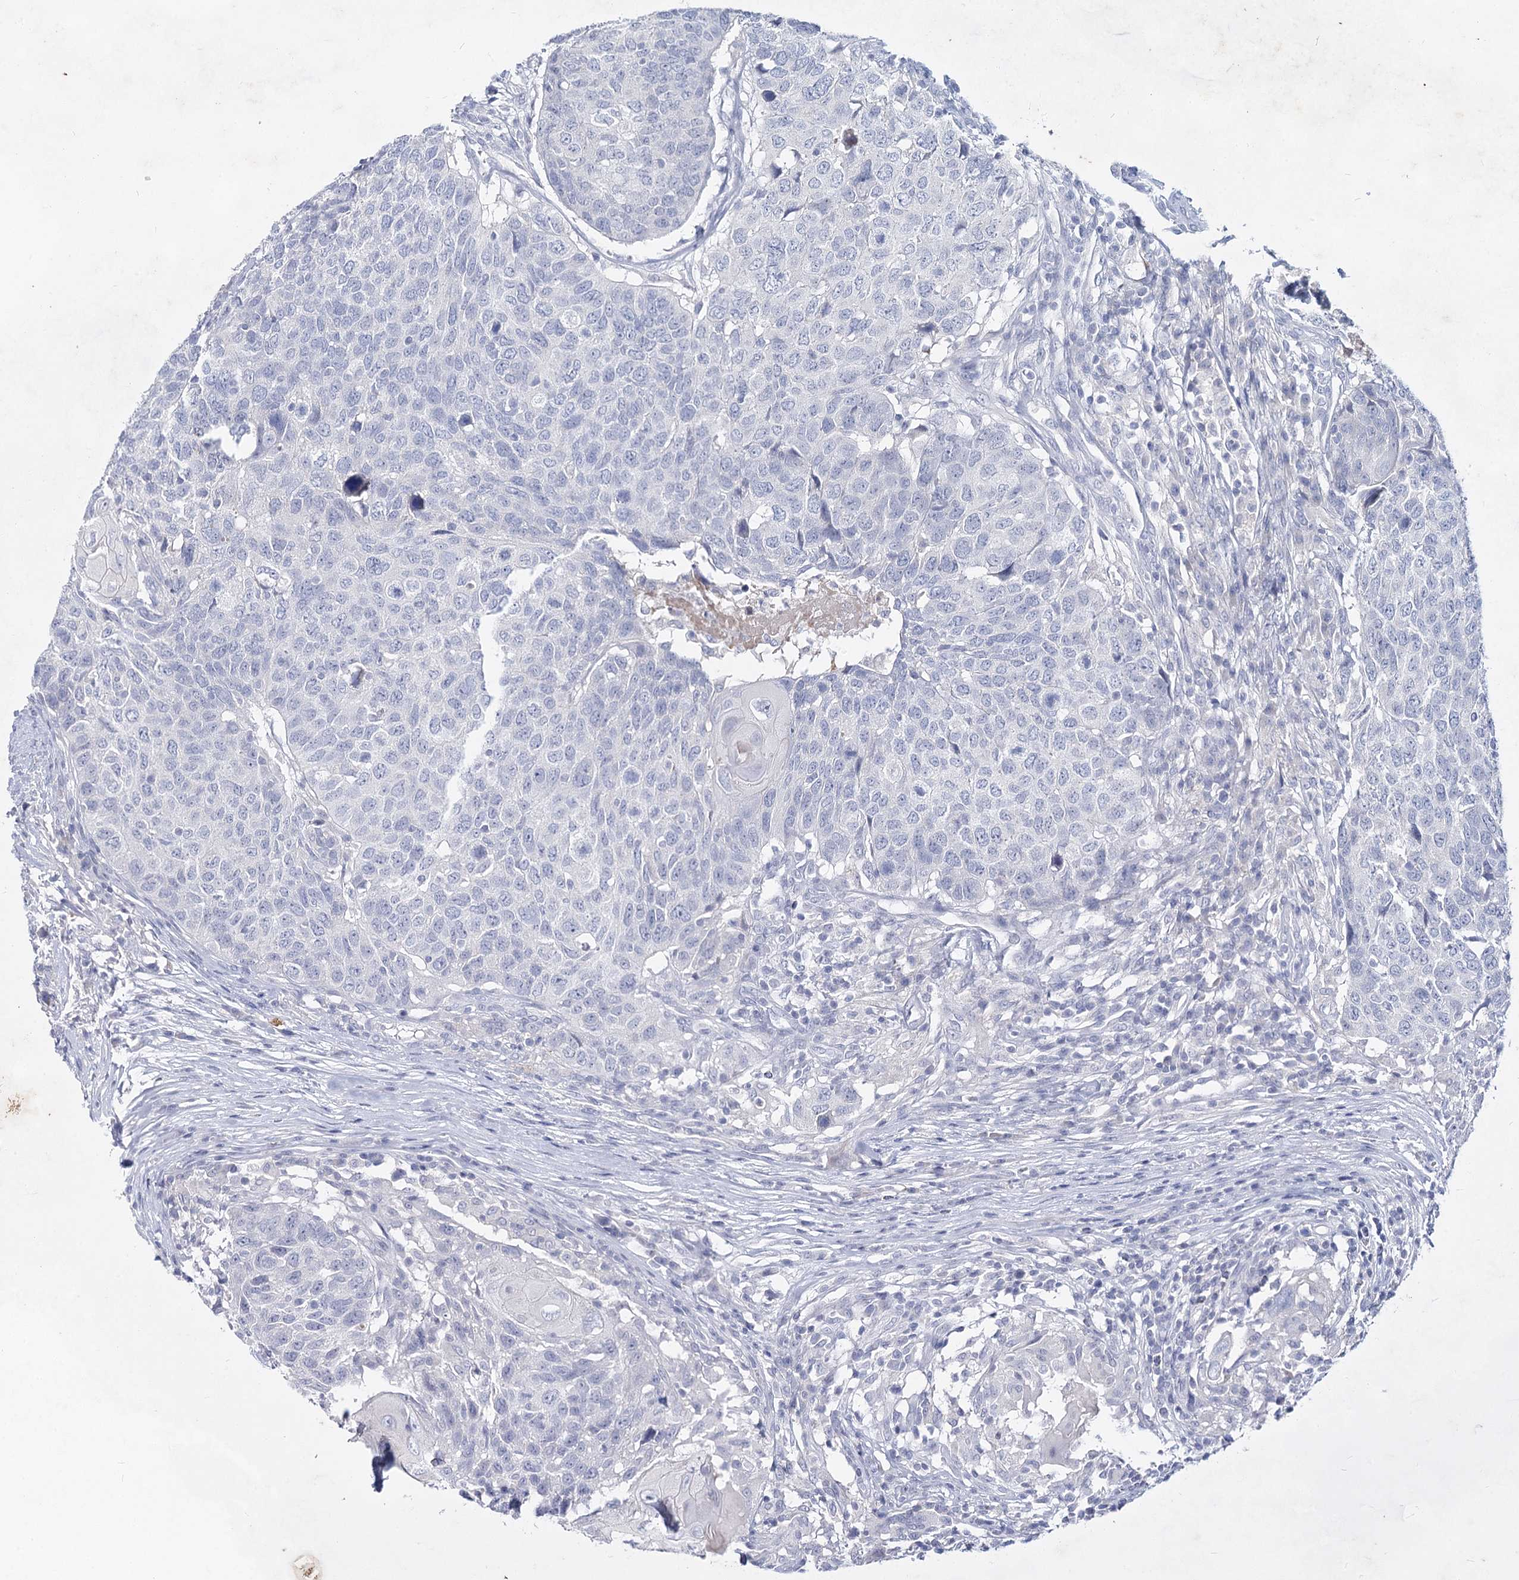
{"staining": {"intensity": "negative", "quantity": "none", "location": "none"}, "tissue": "head and neck cancer", "cell_type": "Tumor cells", "image_type": "cancer", "snomed": [{"axis": "morphology", "description": "Squamous cell carcinoma, NOS"}, {"axis": "topography", "description": "Head-Neck"}], "caption": "Tumor cells show no significant staining in head and neck cancer. (DAB (3,3'-diaminobenzidine) immunohistochemistry visualized using brightfield microscopy, high magnification).", "gene": "CCDC73", "patient": {"sex": "male", "age": 66}}